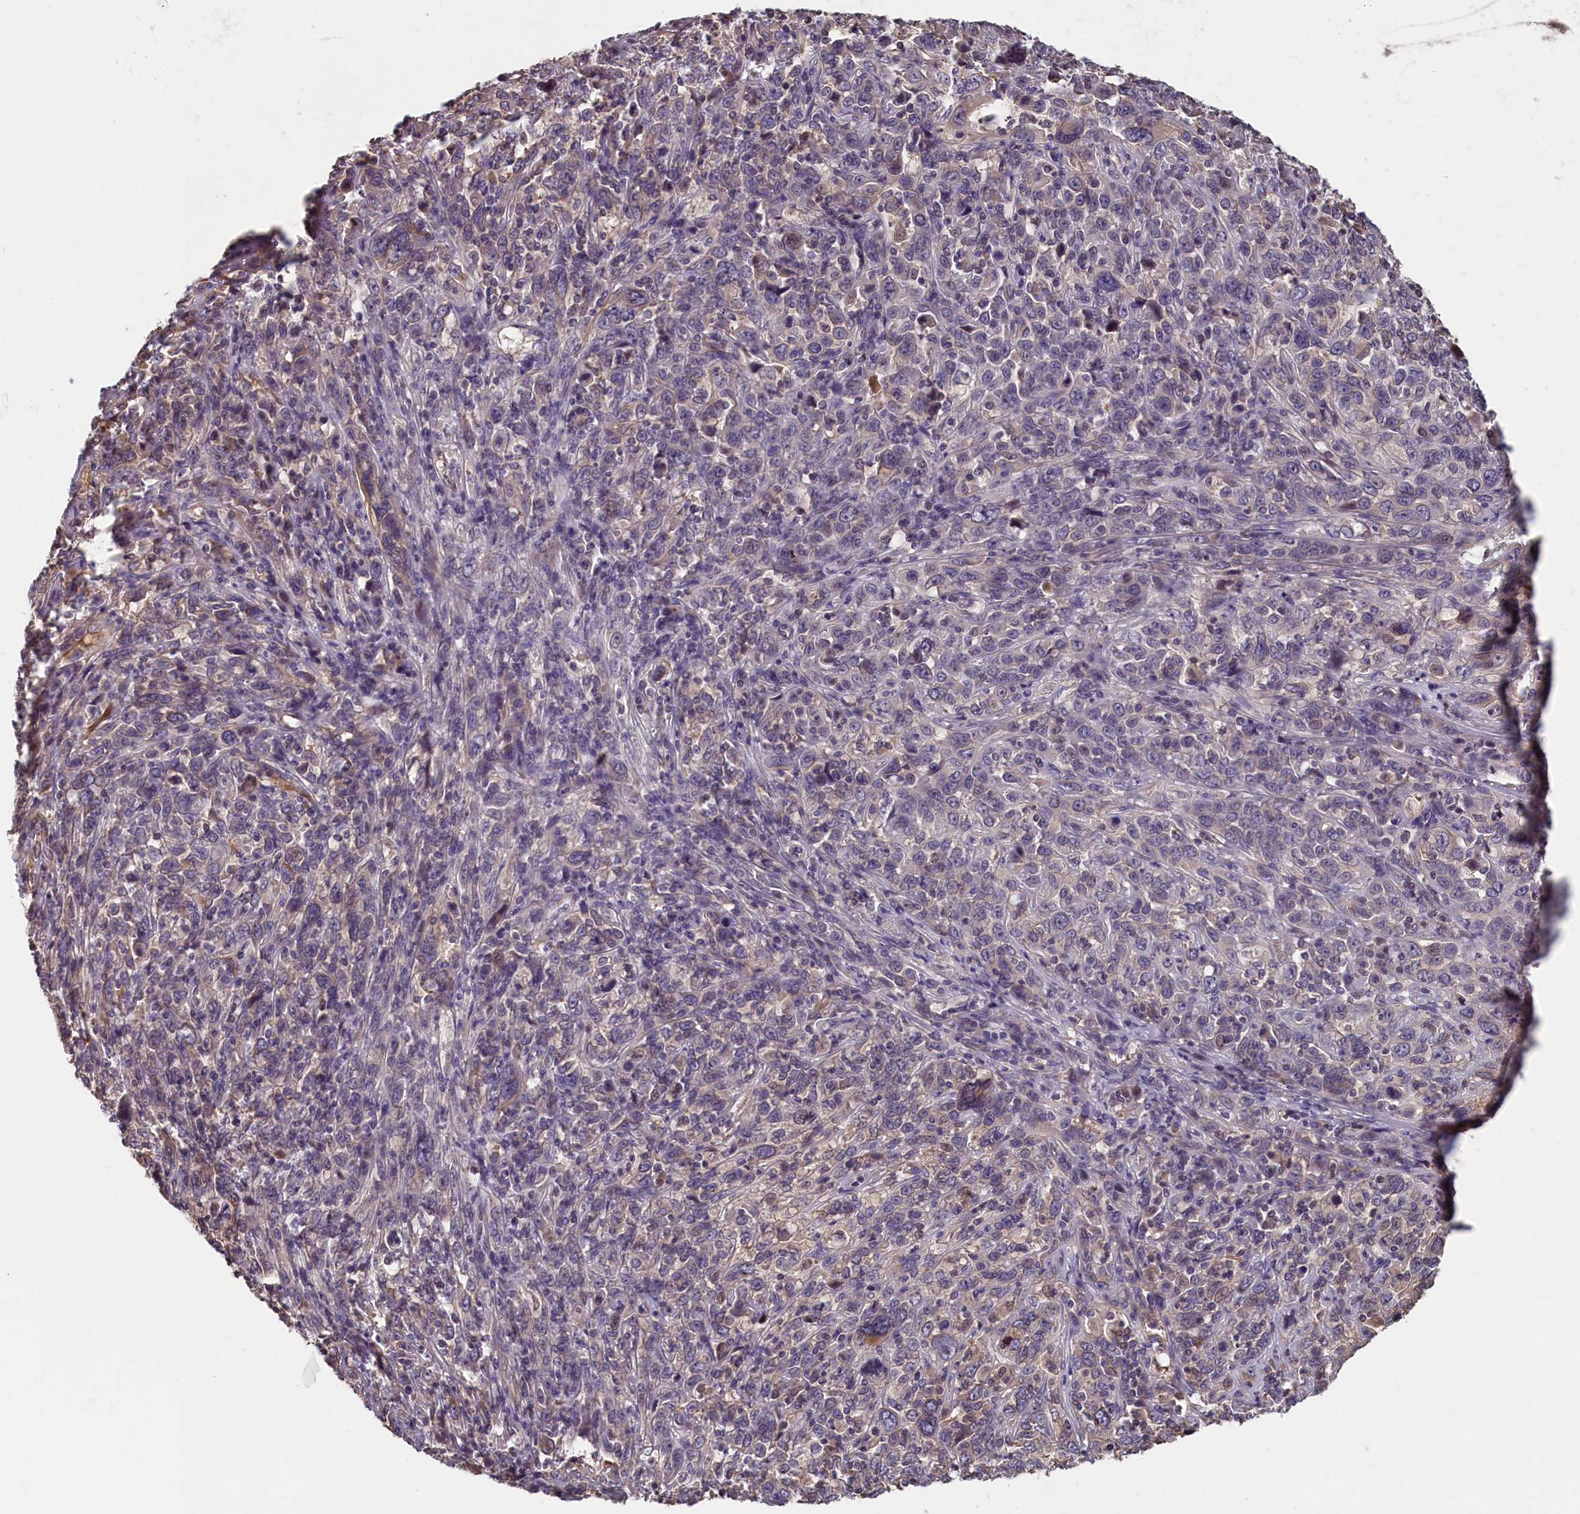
{"staining": {"intensity": "negative", "quantity": "none", "location": "none"}, "tissue": "cervical cancer", "cell_type": "Tumor cells", "image_type": "cancer", "snomed": [{"axis": "morphology", "description": "Squamous cell carcinoma, NOS"}, {"axis": "topography", "description": "Cervix"}], "caption": "High power microscopy histopathology image of an immunohistochemistry histopathology image of cervical cancer (squamous cell carcinoma), revealing no significant expression in tumor cells.", "gene": "TMEM116", "patient": {"sex": "female", "age": 46}}